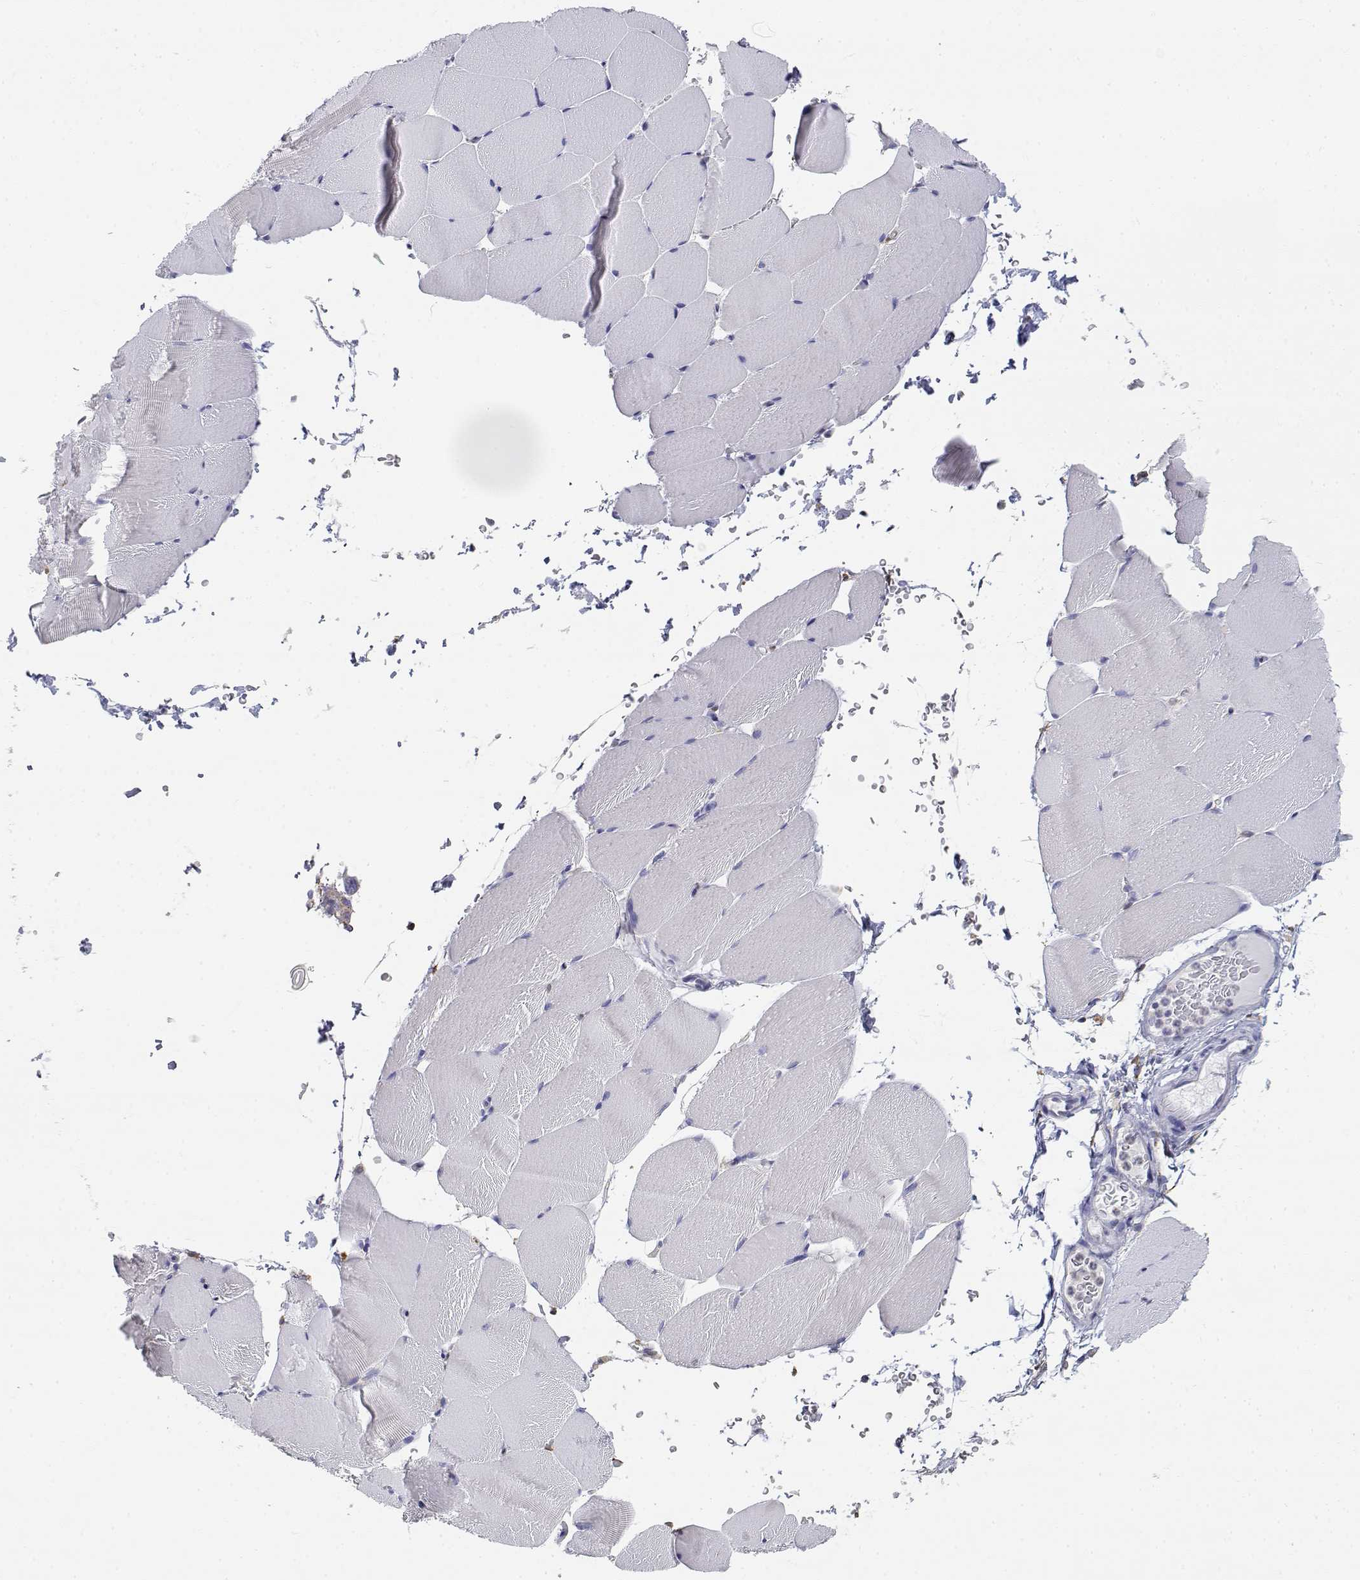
{"staining": {"intensity": "negative", "quantity": "none", "location": "none"}, "tissue": "skeletal muscle", "cell_type": "Myocytes", "image_type": "normal", "snomed": [{"axis": "morphology", "description": "Normal tissue, NOS"}, {"axis": "topography", "description": "Skeletal muscle"}], "caption": "Myocytes are negative for brown protein staining in unremarkable skeletal muscle. Brightfield microscopy of immunohistochemistry stained with DAB (3,3'-diaminobenzidine) (brown) and hematoxylin (blue), captured at high magnification.", "gene": "ADA", "patient": {"sex": "female", "age": 37}}